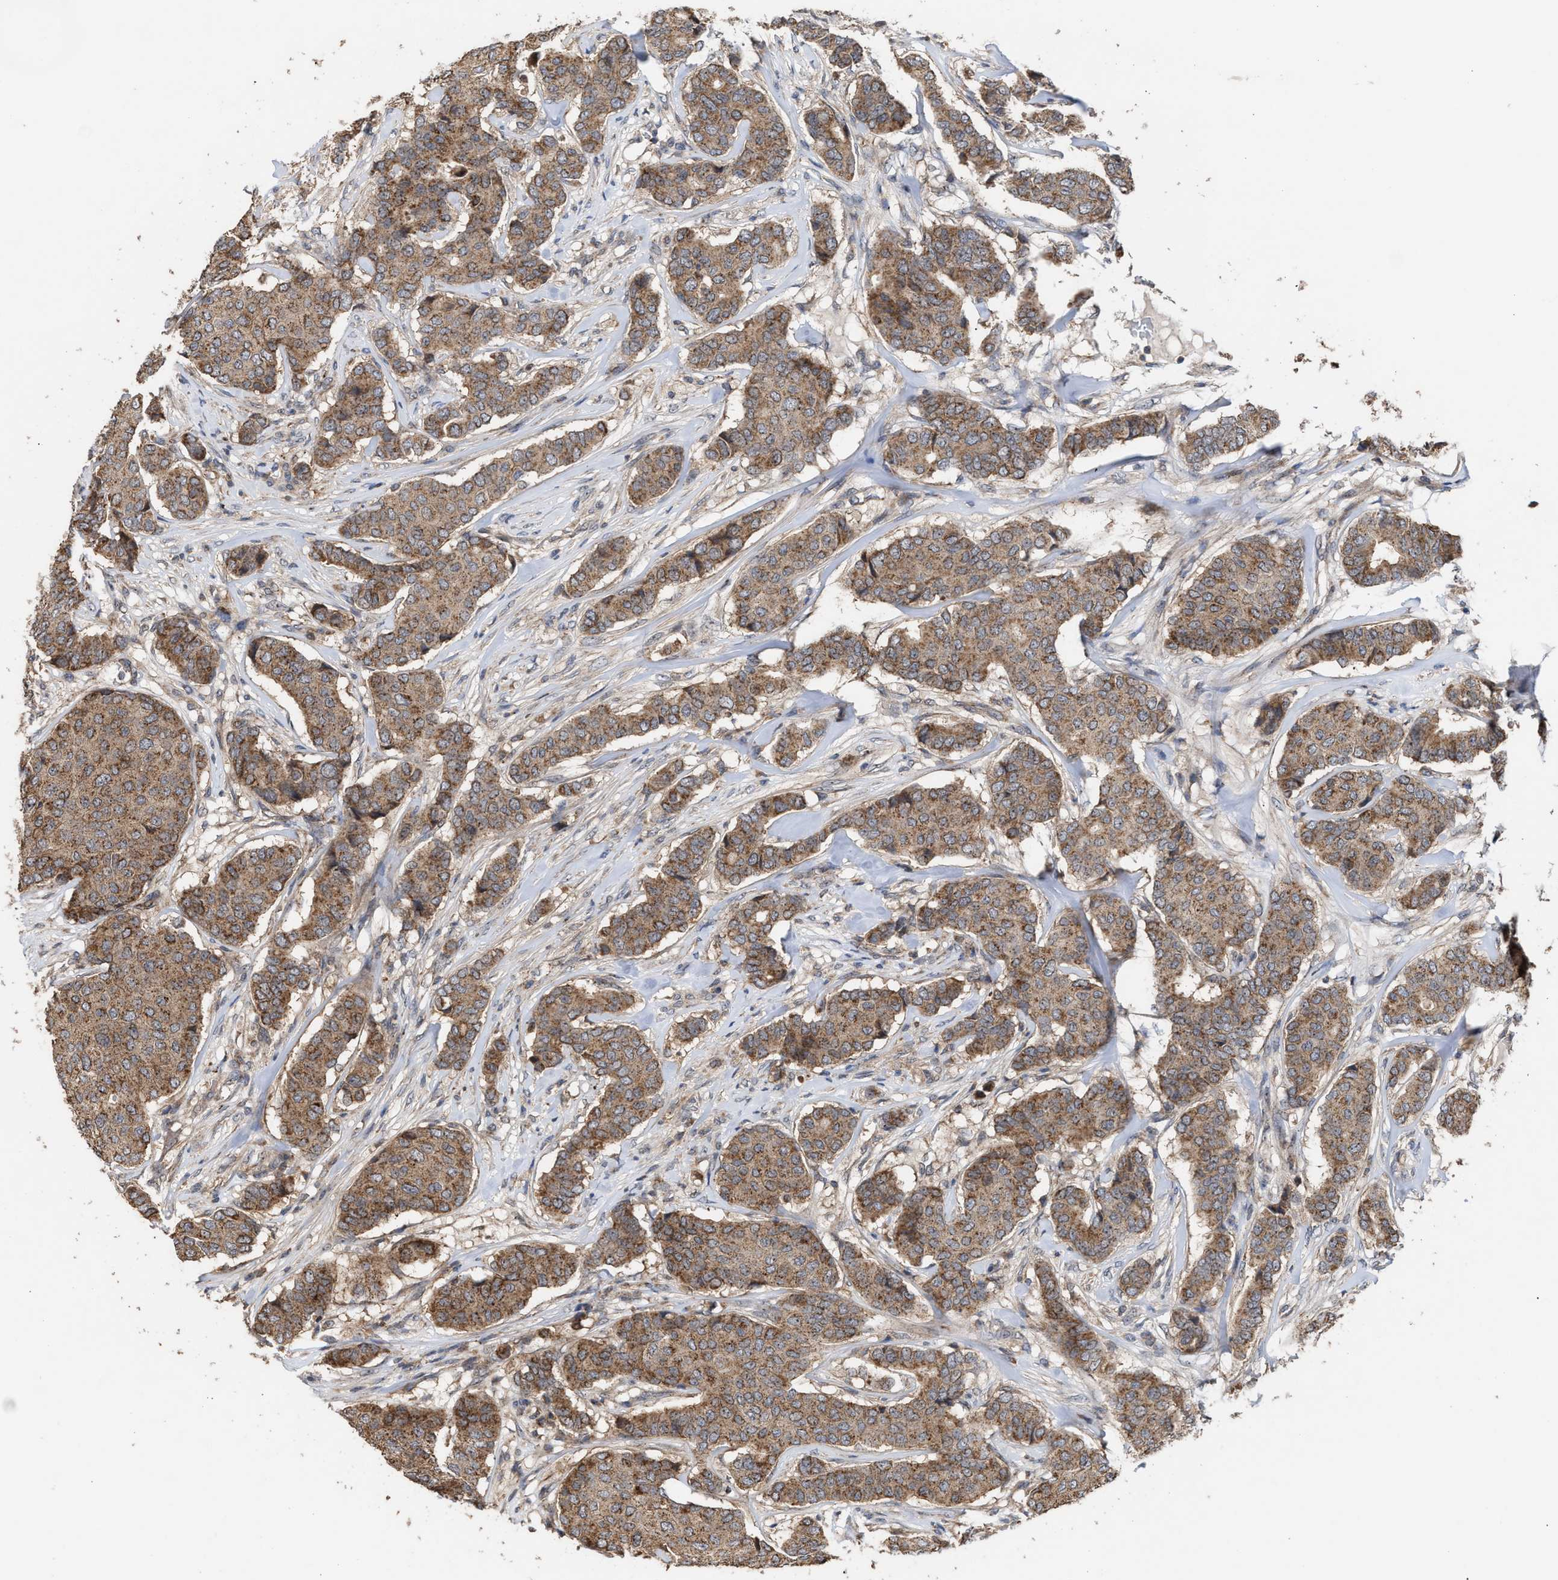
{"staining": {"intensity": "moderate", "quantity": ">75%", "location": "cytoplasmic/membranous"}, "tissue": "breast cancer", "cell_type": "Tumor cells", "image_type": "cancer", "snomed": [{"axis": "morphology", "description": "Duct carcinoma"}, {"axis": "topography", "description": "Breast"}], "caption": "Breast invasive ductal carcinoma stained with DAB immunohistochemistry (IHC) displays medium levels of moderate cytoplasmic/membranous staining in about >75% of tumor cells.", "gene": "EXOSC2", "patient": {"sex": "female", "age": 75}}